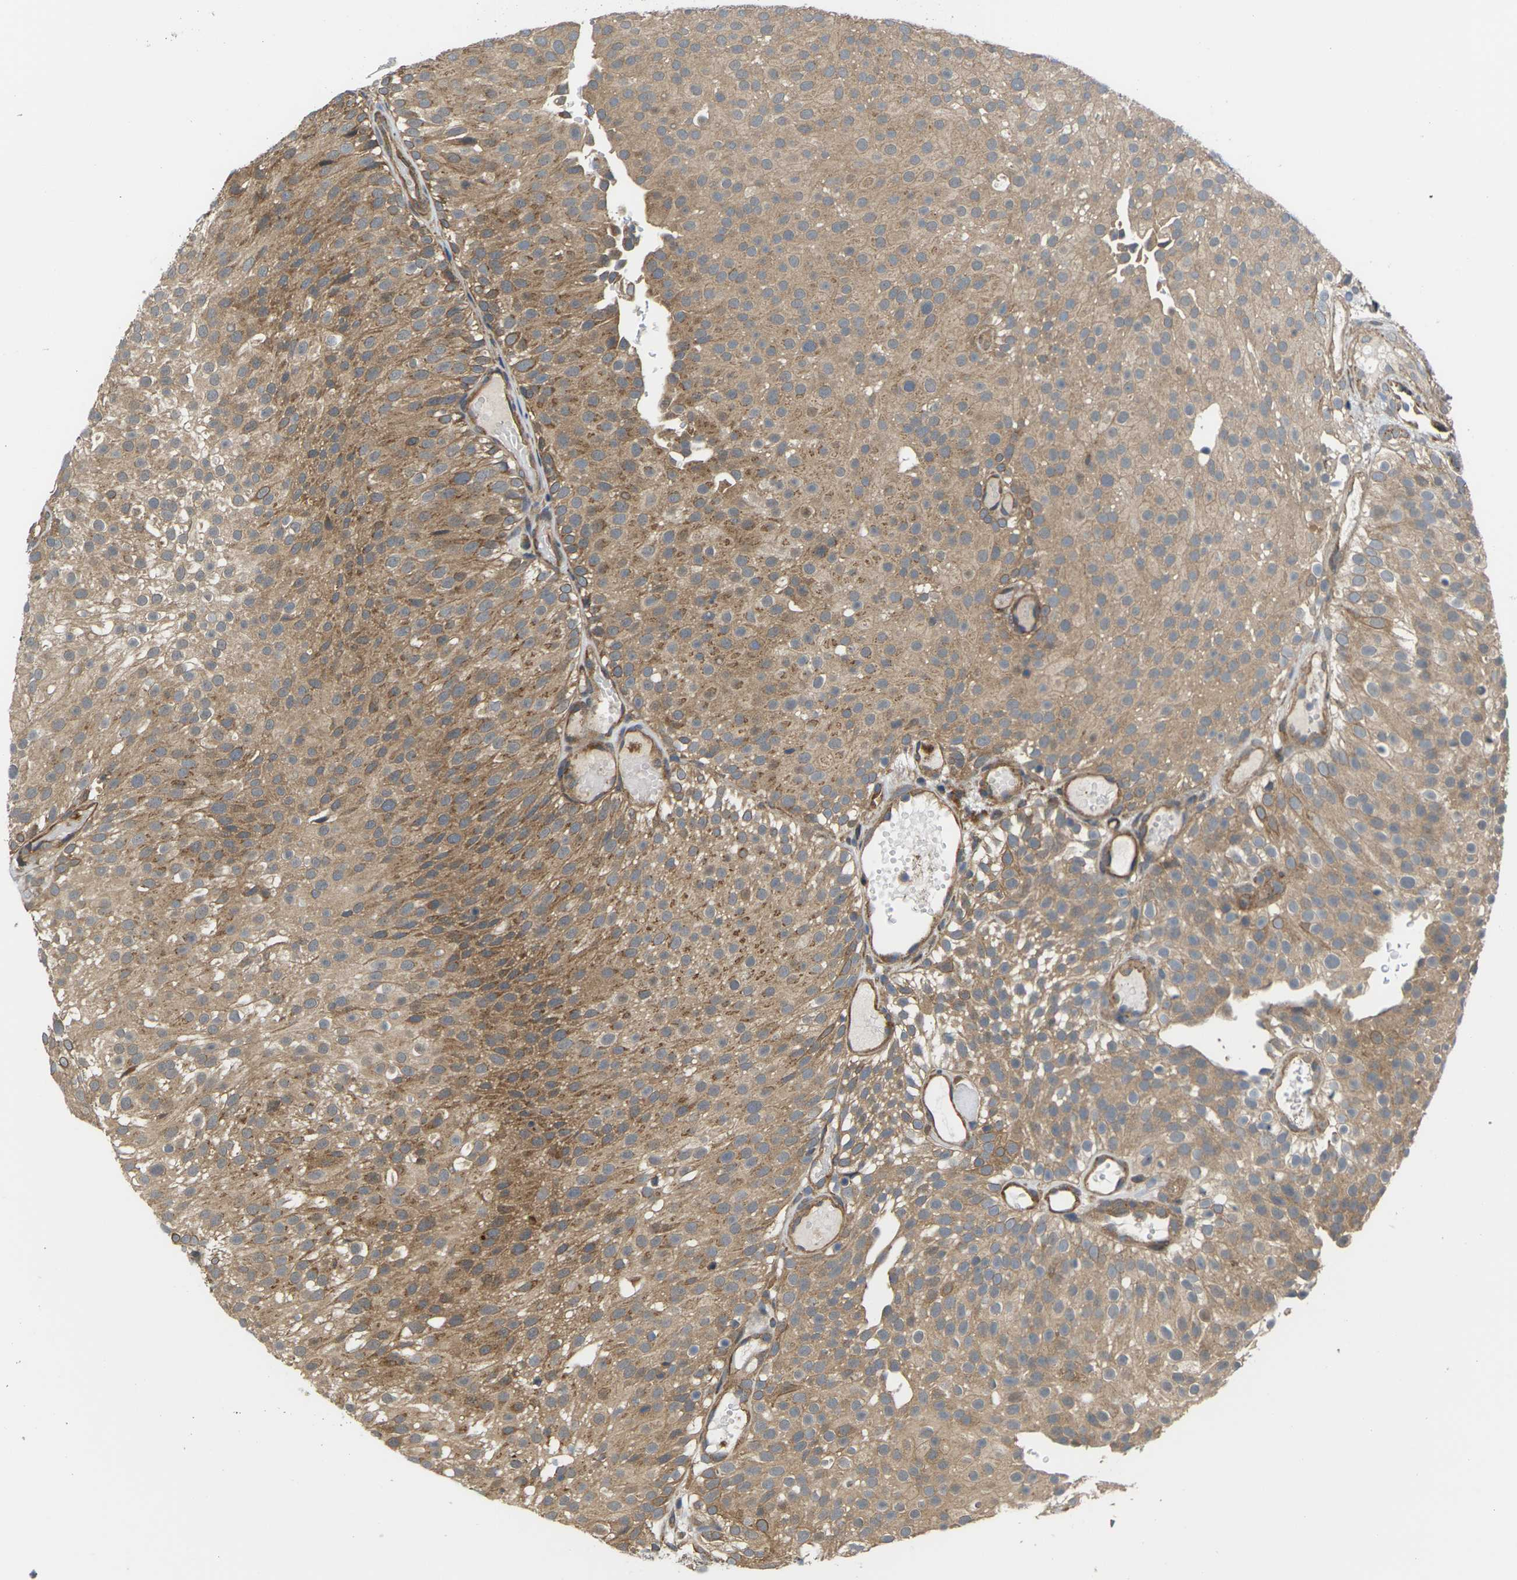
{"staining": {"intensity": "moderate", "quantity": ">75%", "location": "cytoplasmic/membranous"}, "tissue": "urothelial cancer", "cell_type": "Tumor cells", "image_type": "cancer", "snomed": [{"axis": "morphology", "description": "Urothelial carcinoma, Low grade"}, {"axis": "topography", "description": "Urinary bladder"}], "caption": "Tumor cells show medium levels of moderate cytoplasmic/membranous staining in about >75% of cells in human urothelial cancer. Immunohistochemistry stains the protein of interest in brown and the nuclei are stained blue.", "gene": "NRAS", "patient": {"sex": "male", "age": 78}}